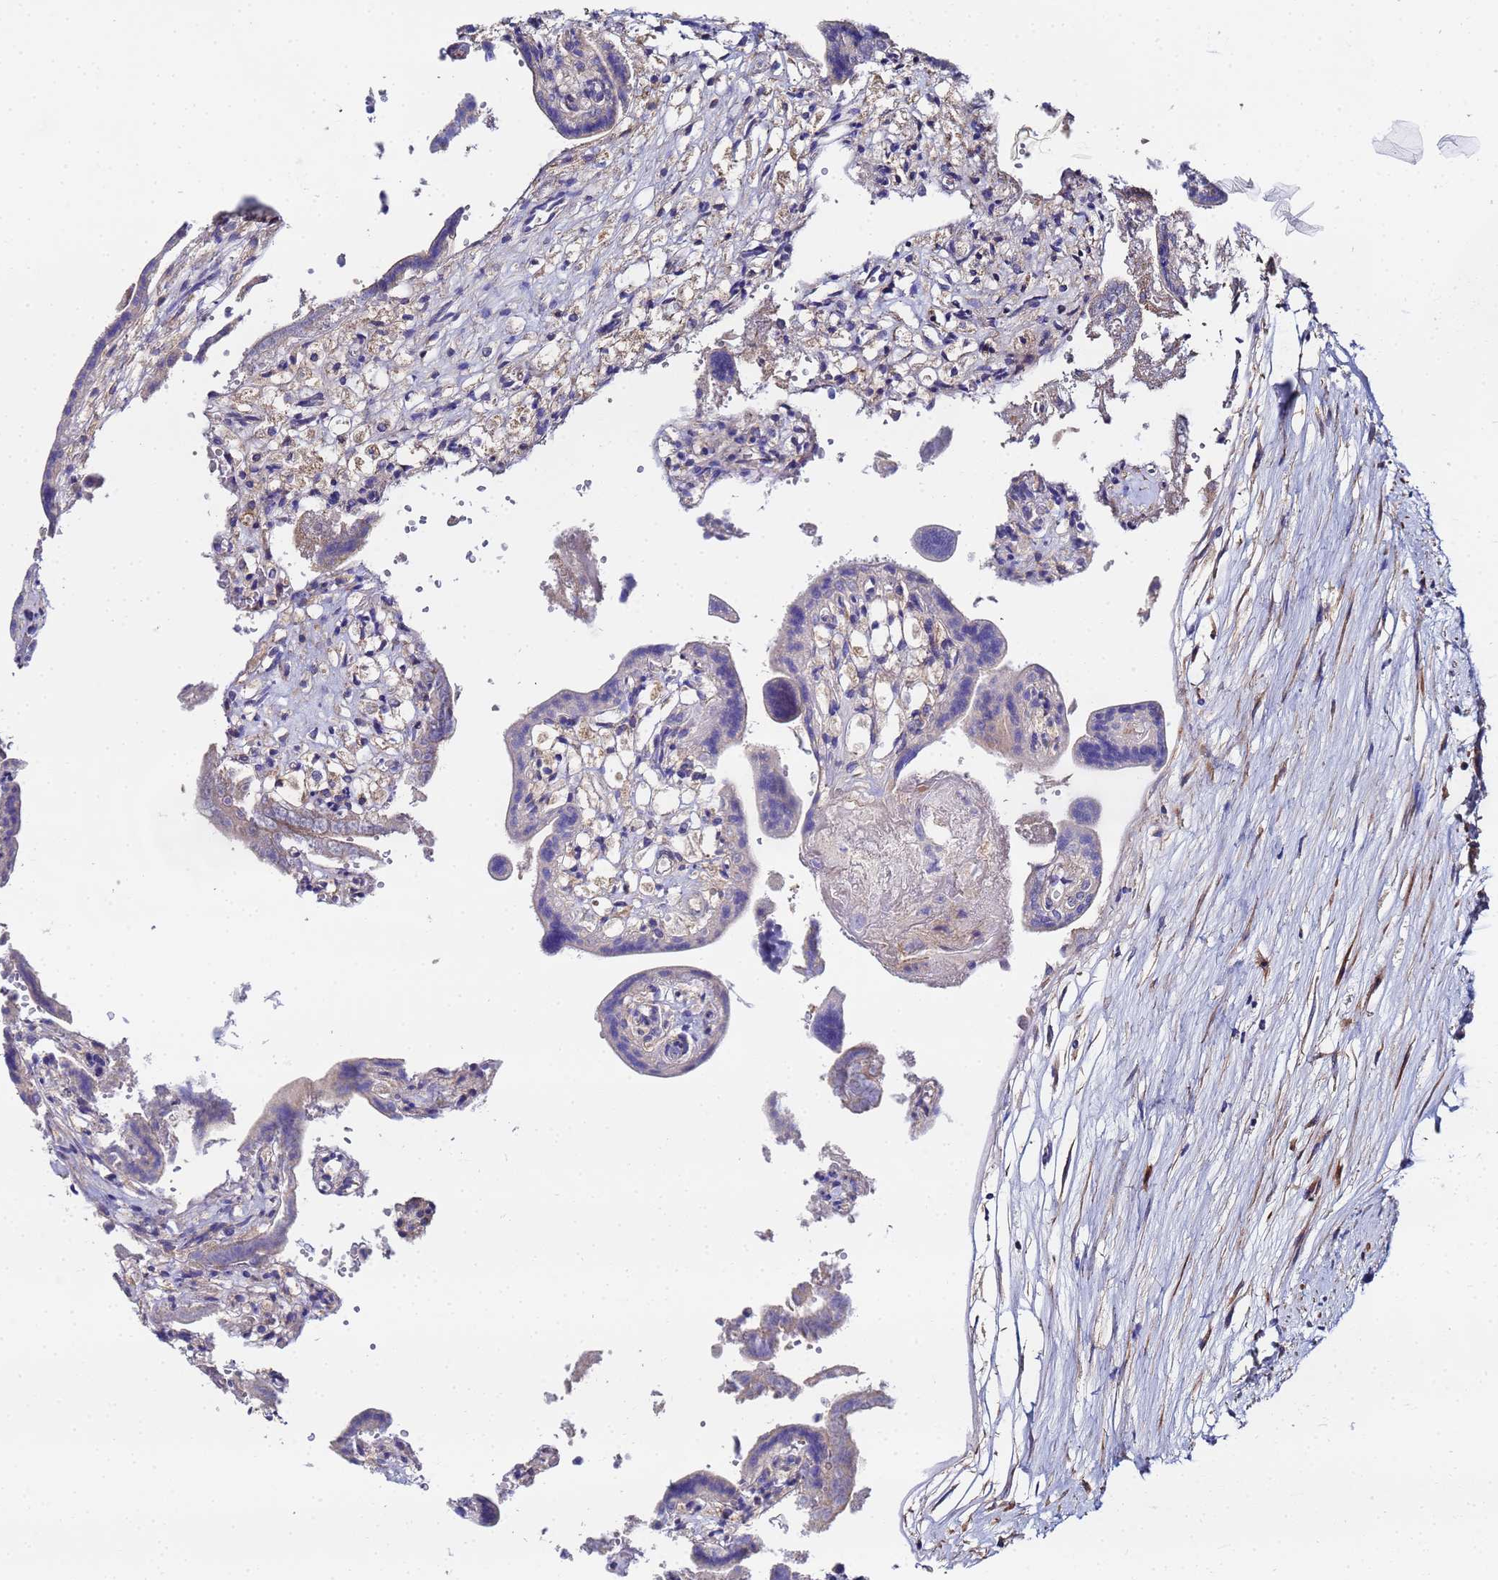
{"staining": {"intensity": "weak", "quantity": "25%-75%", "location": "cytoplasmic/membranous"}, "tissue": "placenta", "cell_type": "Trophoblastic cells", "image_type": "normal", "snomed": [{"axis": "morphology", "description": "Normal tissue, NOS"}, {"axis": "topography", "description": "Placenta"}], "caption": "Immunohistochemical staining of benign human placenta shows low levels of weak cytoplasmic/membranous positivity in about 25%-75% of trophoblastic cells.", "gene": "FAHD2A", "patient": {"sex": "female", "age": 37}}